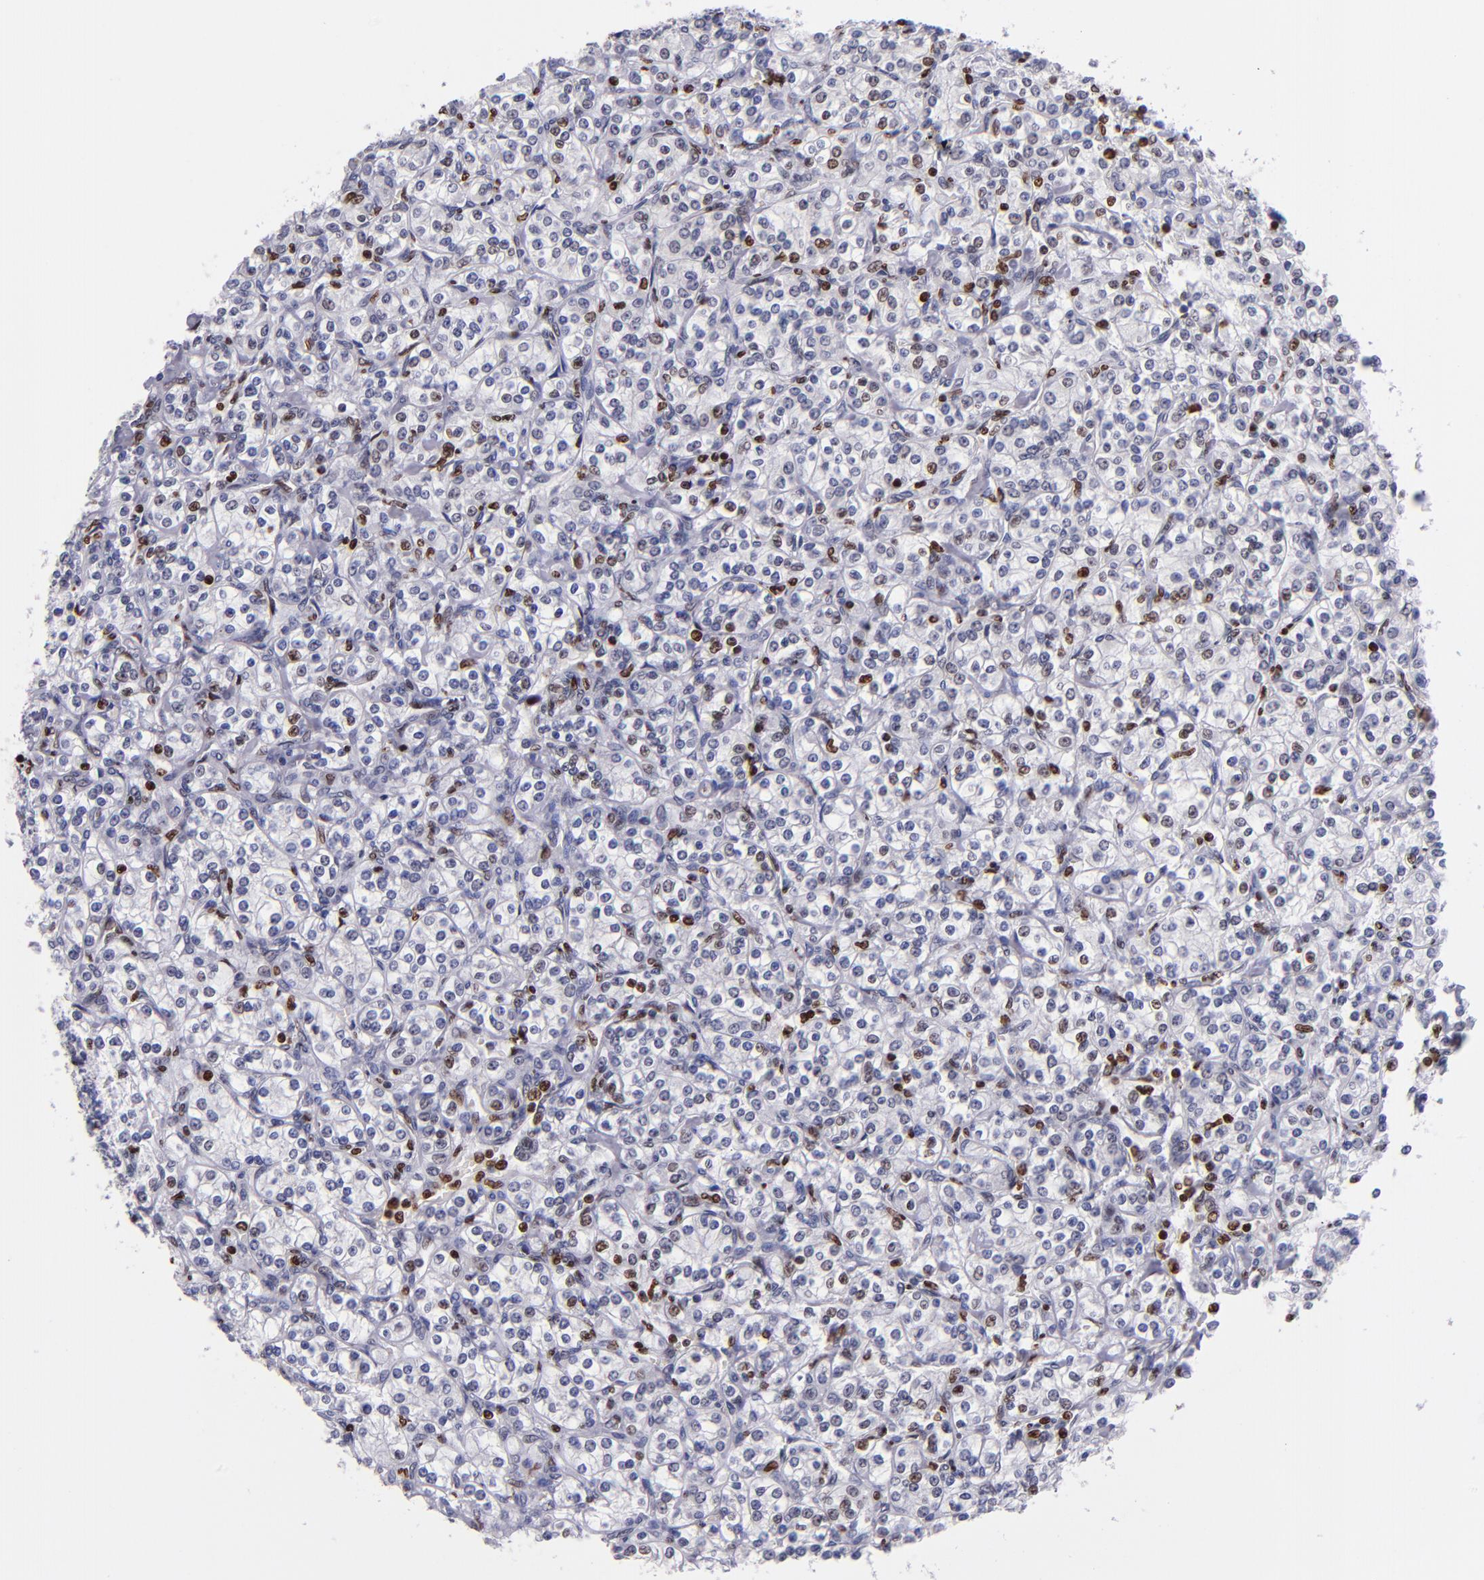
{"staining": {"intensity": "moderate", "quantity": "<25%", "location": "nuclear"}, "tissue": "renal cancer", "cell_type": "Tumor cells", "image_type": "cancer", "snomed": [{"axis": "morphology", "description": "Adenocarcinoma, NOS"}, {"axis": "topography", "description": "Kidney"}], "caption": "Renal adenocarcinoma stained with DAB (3,3'-diaminobenzidine) immunohistochemistry displays low levels of moderate nuclear staining in about <25% of tumor cells.", "gene": "CDKL5", "patient": {"sex": "male", "age": 77}}